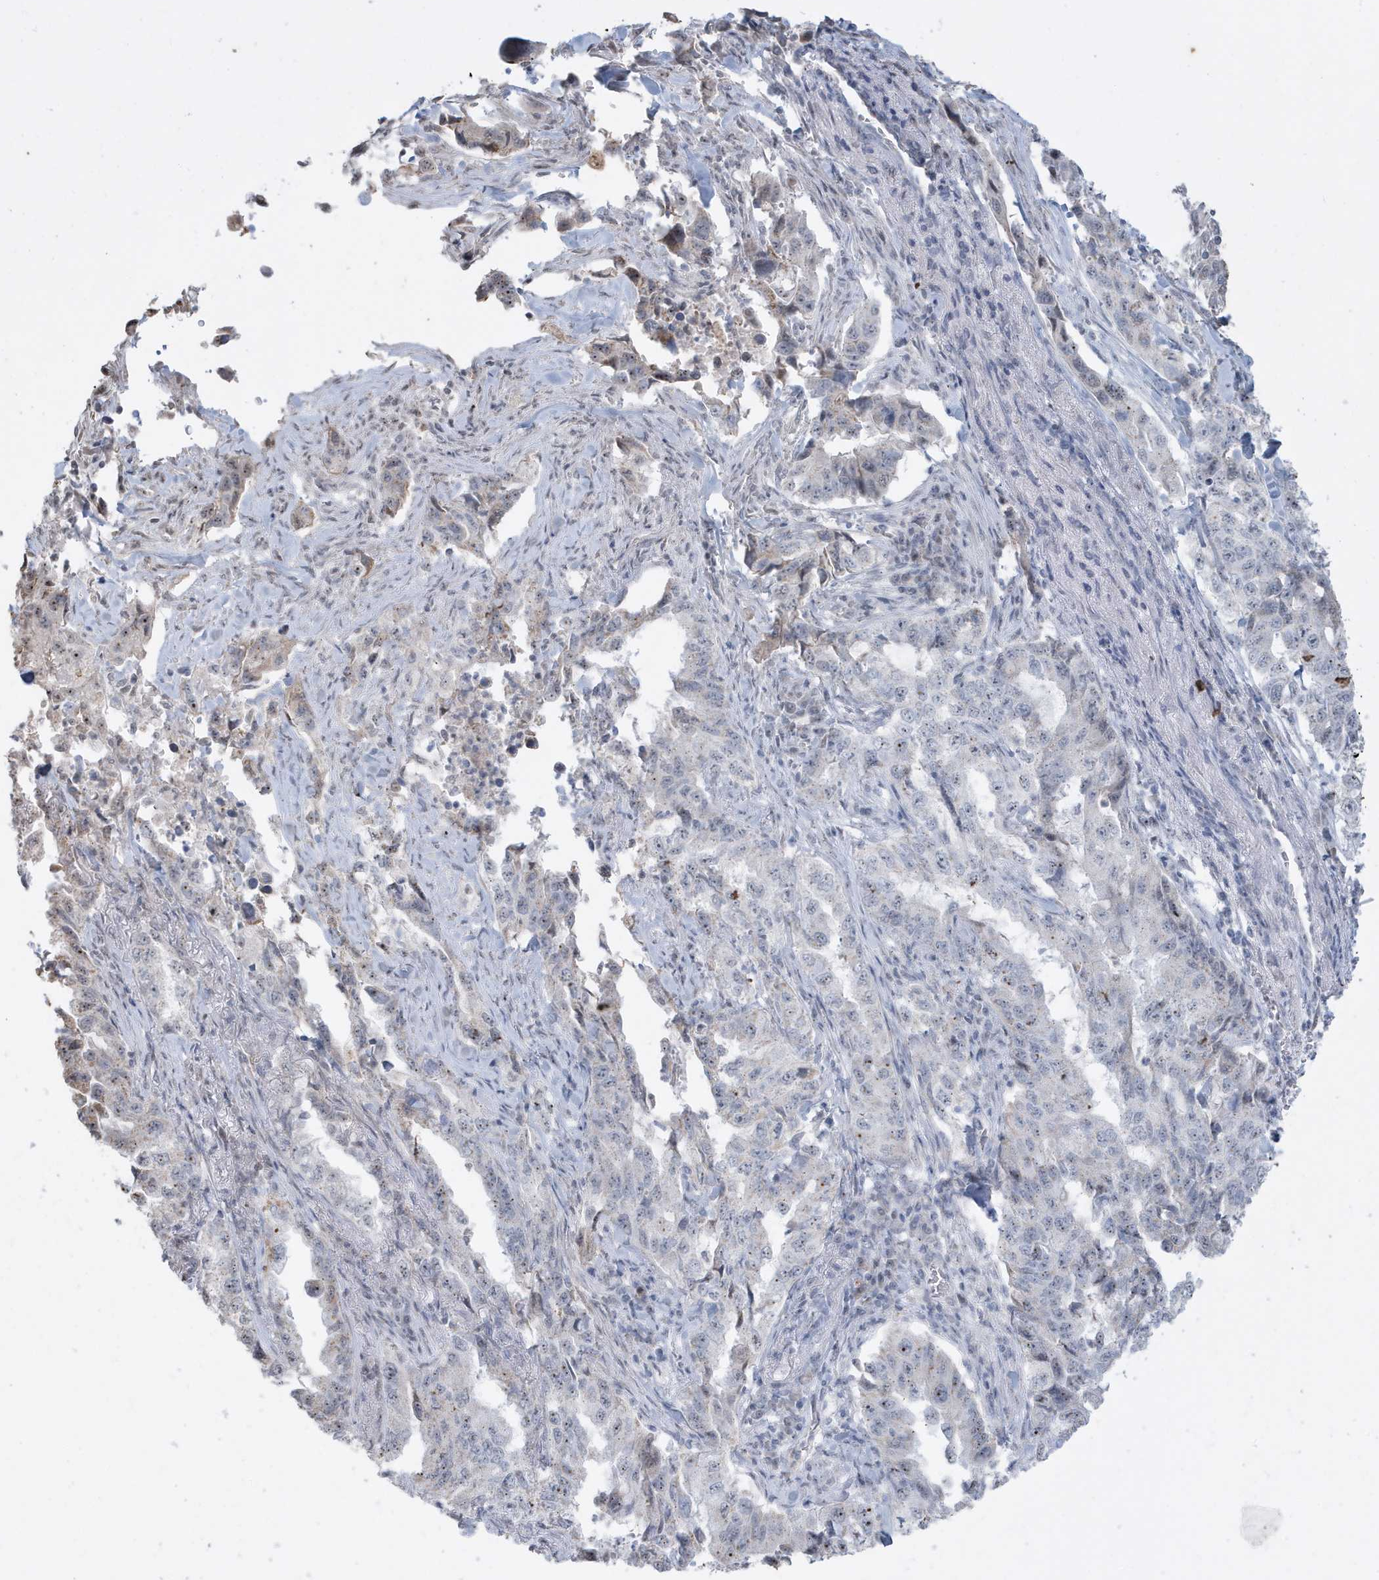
{"staining": {"intensity": "negative", "quantity": "none", "location": "none"}, "tissue": "lung cancer", "cell_type": "Tumor cells", "image_type": "cancer", "snomed": [{"axis": "morphology", "description": "Adenocarcinoma, NOS"}, {"axis": "topography", "description": "Lung"}], "caption": "Lung adenocarcinoma was stained to show a protein in brown. There is no significant positivity in tumor cells.", "gene": "FNDC1", "patient": {"sex": "female", "age": 51}}